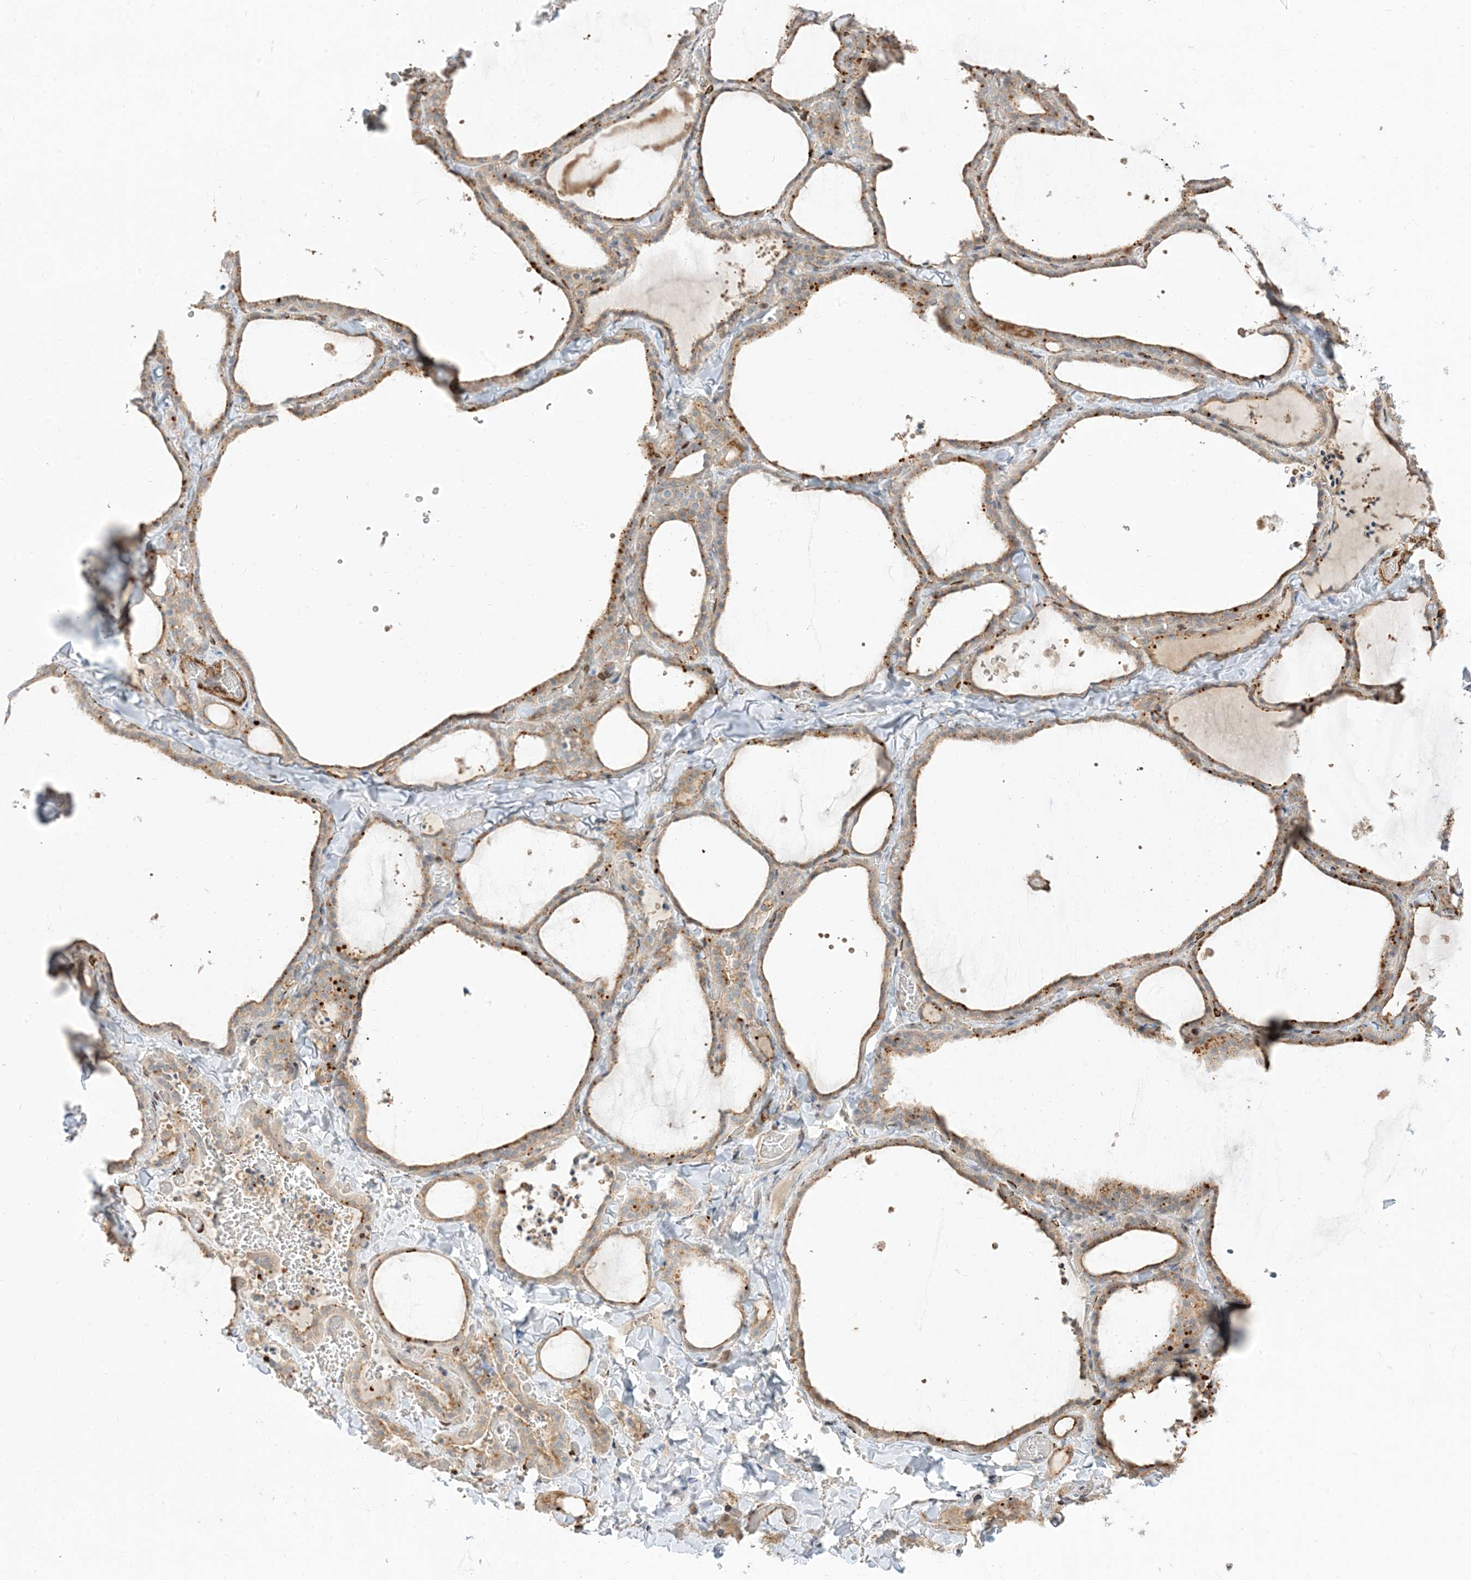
{"staining": {"intensity": "moderate", "quantity": "25%-75%", "location": "cytoplasmic/membranous"}, "tissue": "thyroid gland", "cell_type": "Glandular cells", "image_type": "normal", "snomed": [{"axis": "morphology", "description": "Normal tissue, NOS"}, {"axis": "topography", "description": "Thyroid gland"}], "caption": "Brown immunohistochemical staining in normal human thyroid gland demonstrates moderate cytoplasmic/membranous positivity in approximately 25%-75% of glandular cells. Immunohistochemistry (ihc) stains the protein of interest in brown and the nuclei are stained blue.", "gene": "RIN1", "patient": {"sex": "female", "age": 22}}